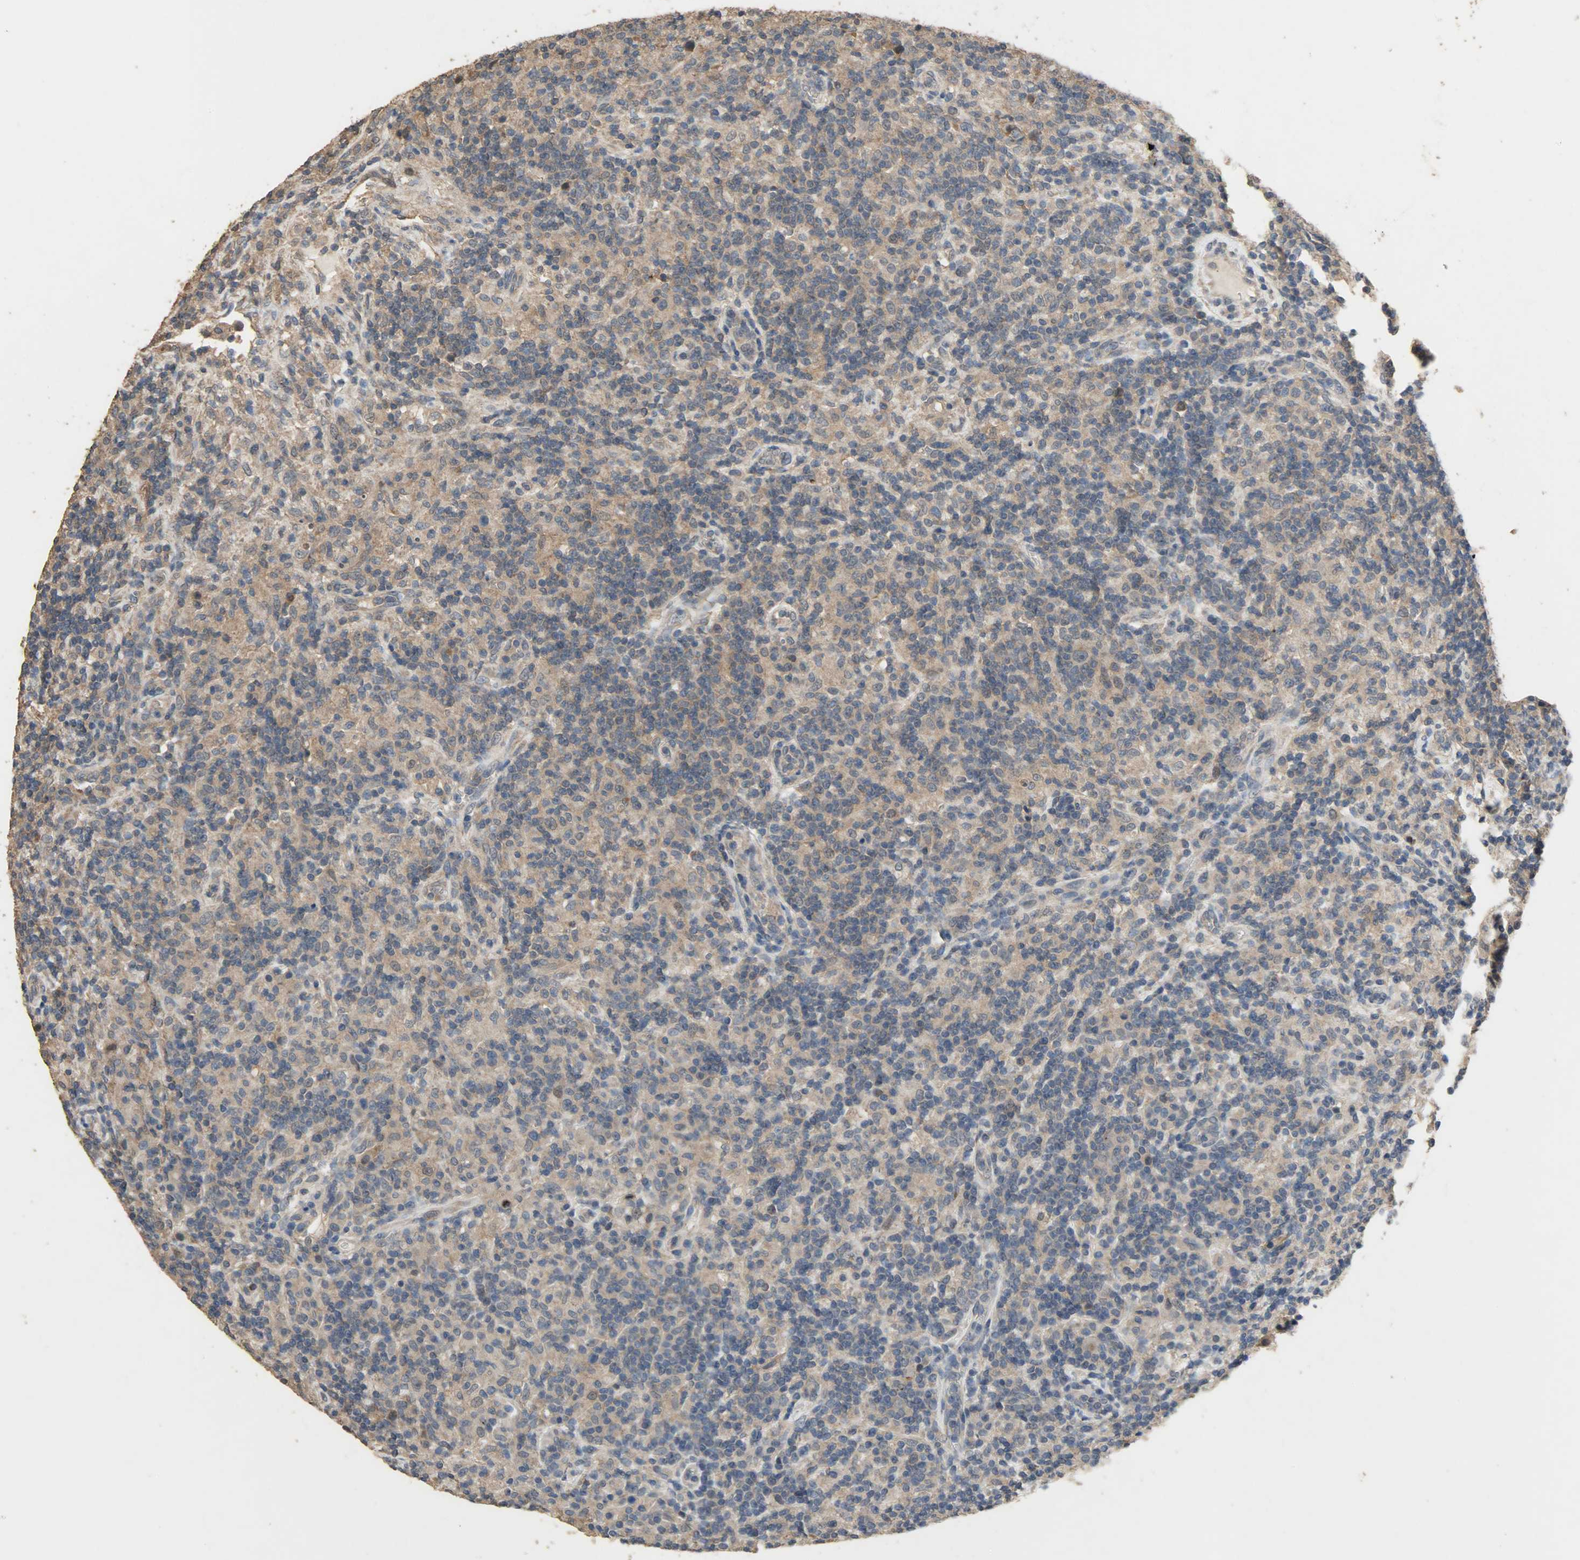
{"staining": {"intensity": "moderate", "quantity": ">75%", "location": "cytoplasmic/membranous"}, "tissue": "lymphoma", "cell_type": "Tumor cells", "image_type": "cancer", "snomed": [{"axis": "morphology", "description": "Hodgkin's disease, NOS"}, {"axis": "topography", "description": "Lymph node"}], "caption": "Approximately >75% of tumor cells in human Hodgkin's disease display moderate cytoplasmic/membranous protein expression as visualized by brown immunohistochemical staining.", "gene": "CDKN2C", "patient": {"sex": "male", "age": 70}}